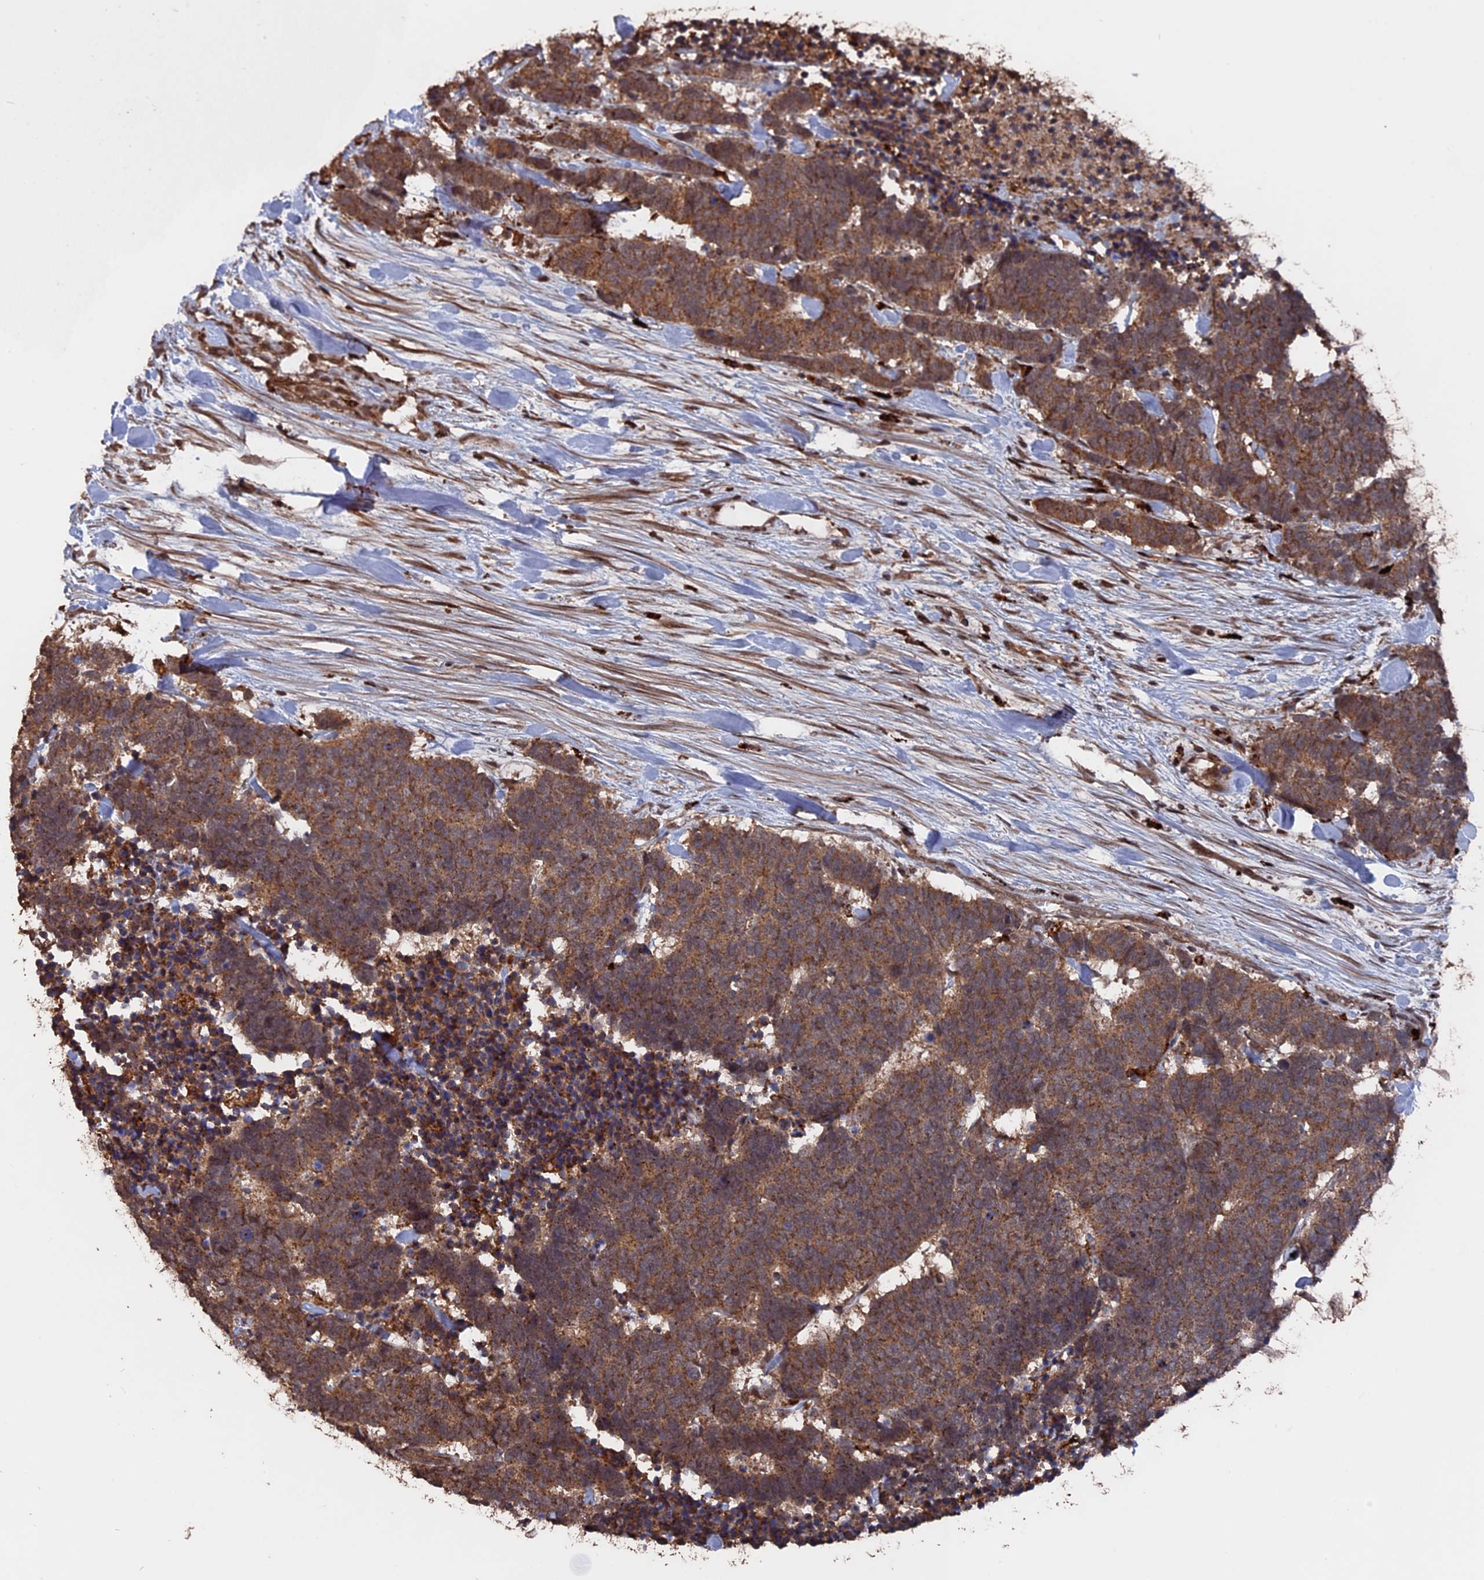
{"staining": {"intensity": "moderate", "quantity": ">75%", "location": "cytoplasmic/membranous"}, "tissue": "carcinoid", "cell_type": "Tumor cells", "image_type": "cancer", "snomed": [{"axis": "morphology", "description": "Carcinoma, NOS"}, {"axis": "morphology", "description": "Carcinoid, malignant, NOS"}, {"axis": "topography", "description": "Urinary bladder"}], "caption": "Immunohistochemistry (IHC) photomicrograph of human carcinoma stained for a protein (brown), which exhibits medium levels of moderate cytoplasmic/membranous staining in about >75% of tumor cells.", "gene": "TELO2", "patient": {"sex": "male", "age": 57}}